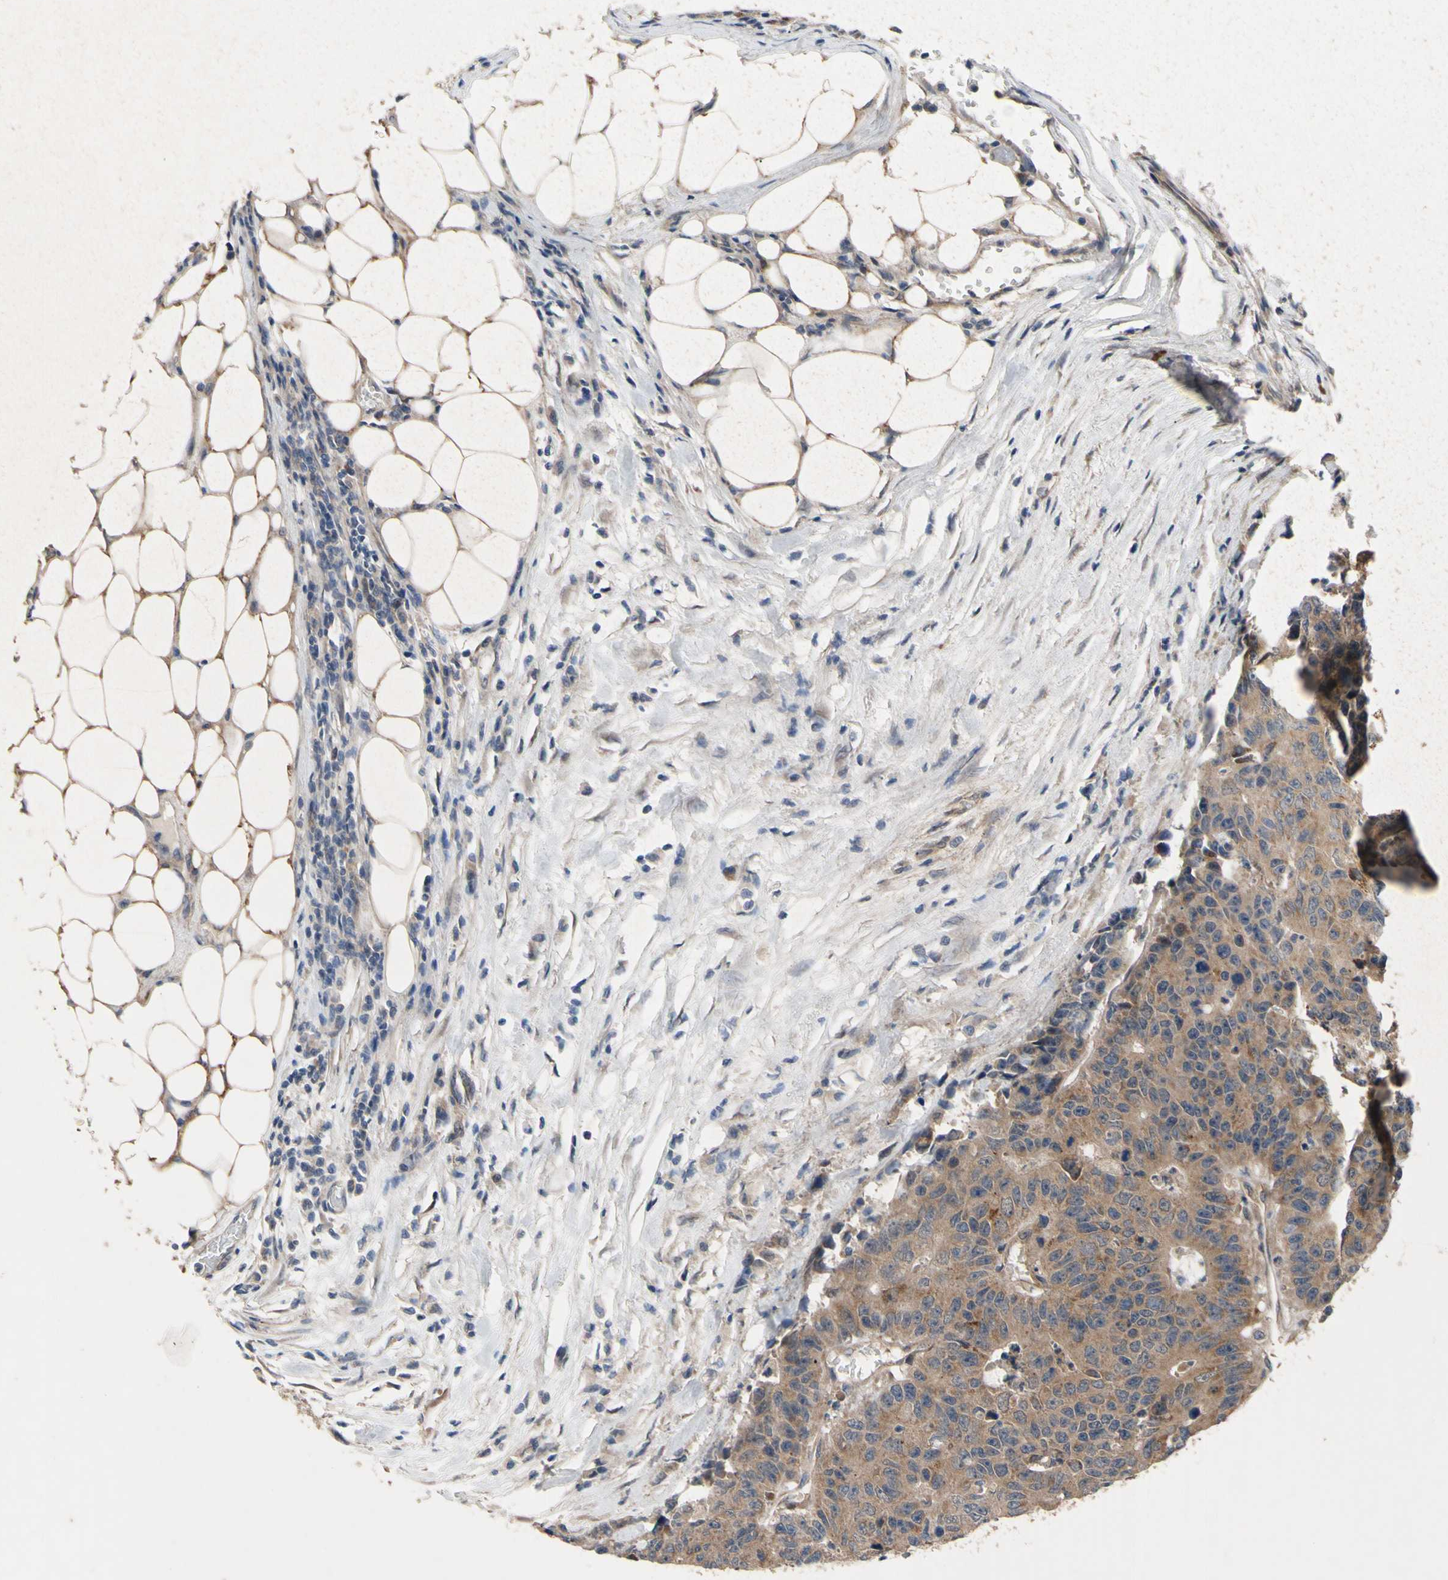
{"staining": {"intensity": "moderate", "quantity": ">75%", "location": "cytoplasmic/membranous"}, "tissue": "colorectal cancer", "cell_type": "Tumor cells", "image_type": "cancer", "snomed": [{"axis": "morphology", "description": "Adenocarcinoma, NOS"}, {"axis": "topography", "description": "Colon"}], "caption": "High-power microscopy captured an immunohistochemistry micrograph of colorectal cancer (adenocarcinoma), revealing moderate cytoplasmic/membranous positivity in about >75% of tumor cells. The staining was performed using DAB (3,3'-diaminobenzidine), with brown indicating positive protein expression. Nuclei are stained blue with hematoxylin.", "gene": "SVIL", "patient": {"sex": "female", "age": 86}}